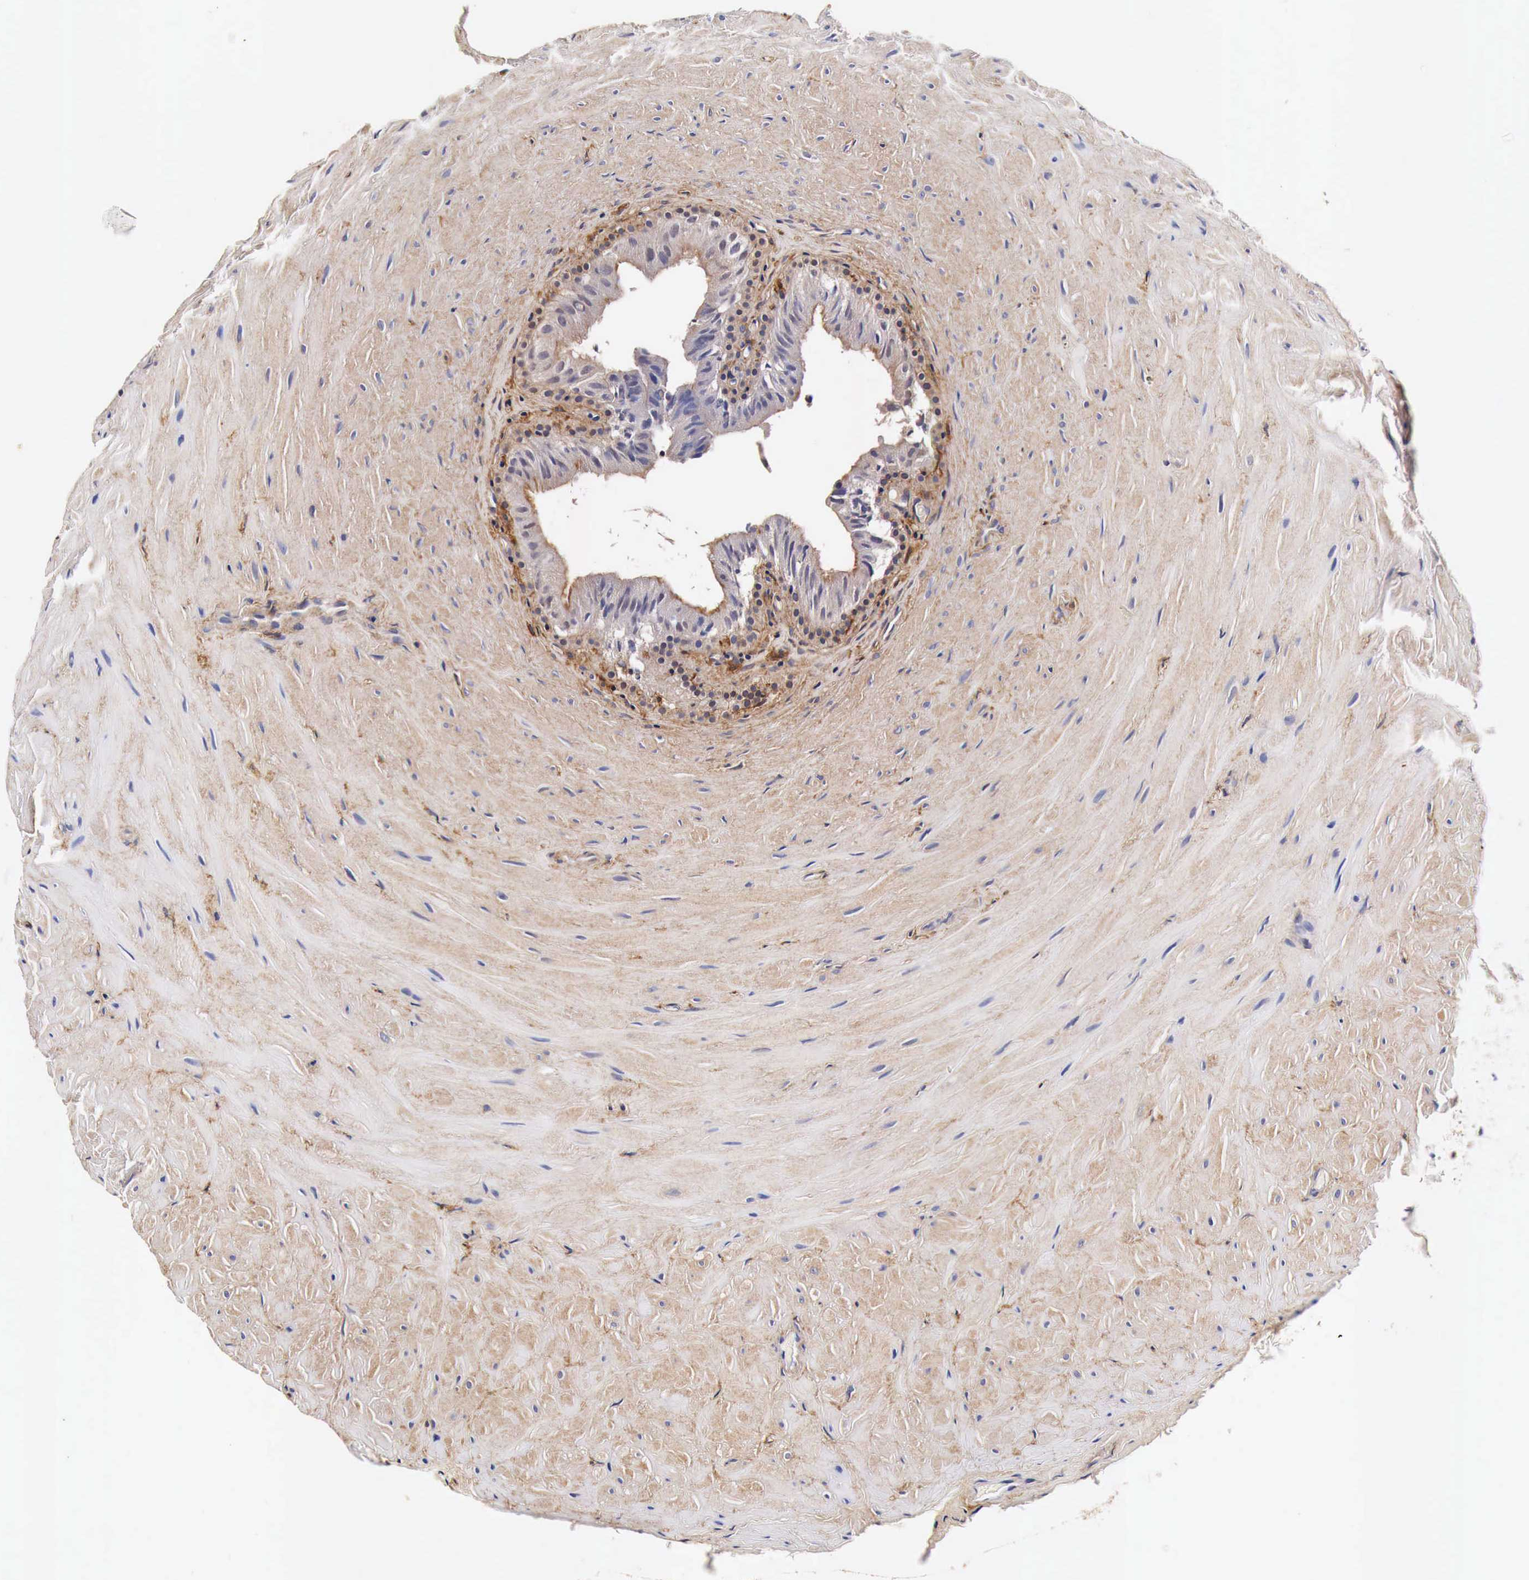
{"staining": {"intensity": "weak", "quantity": ">75%", "location": "cytoplasmic/membranous"}, "tissue": "epididymis", "cell_type": "Glandular cells", "image_type": "normal", "snomed": [{"axis": "morphology", "description": "Normal tissue, NOS"}, {"axis": "topography", "description": "Epididymis"}], "caption": "A photomicrograph of human epididymis stained for a protein shows weak cytoplasmic/membranous brown staining in glandular cells. Nuclei are stained in blue.", "gene": "RP2", "patient": {"sex": "male", "age": 35}}